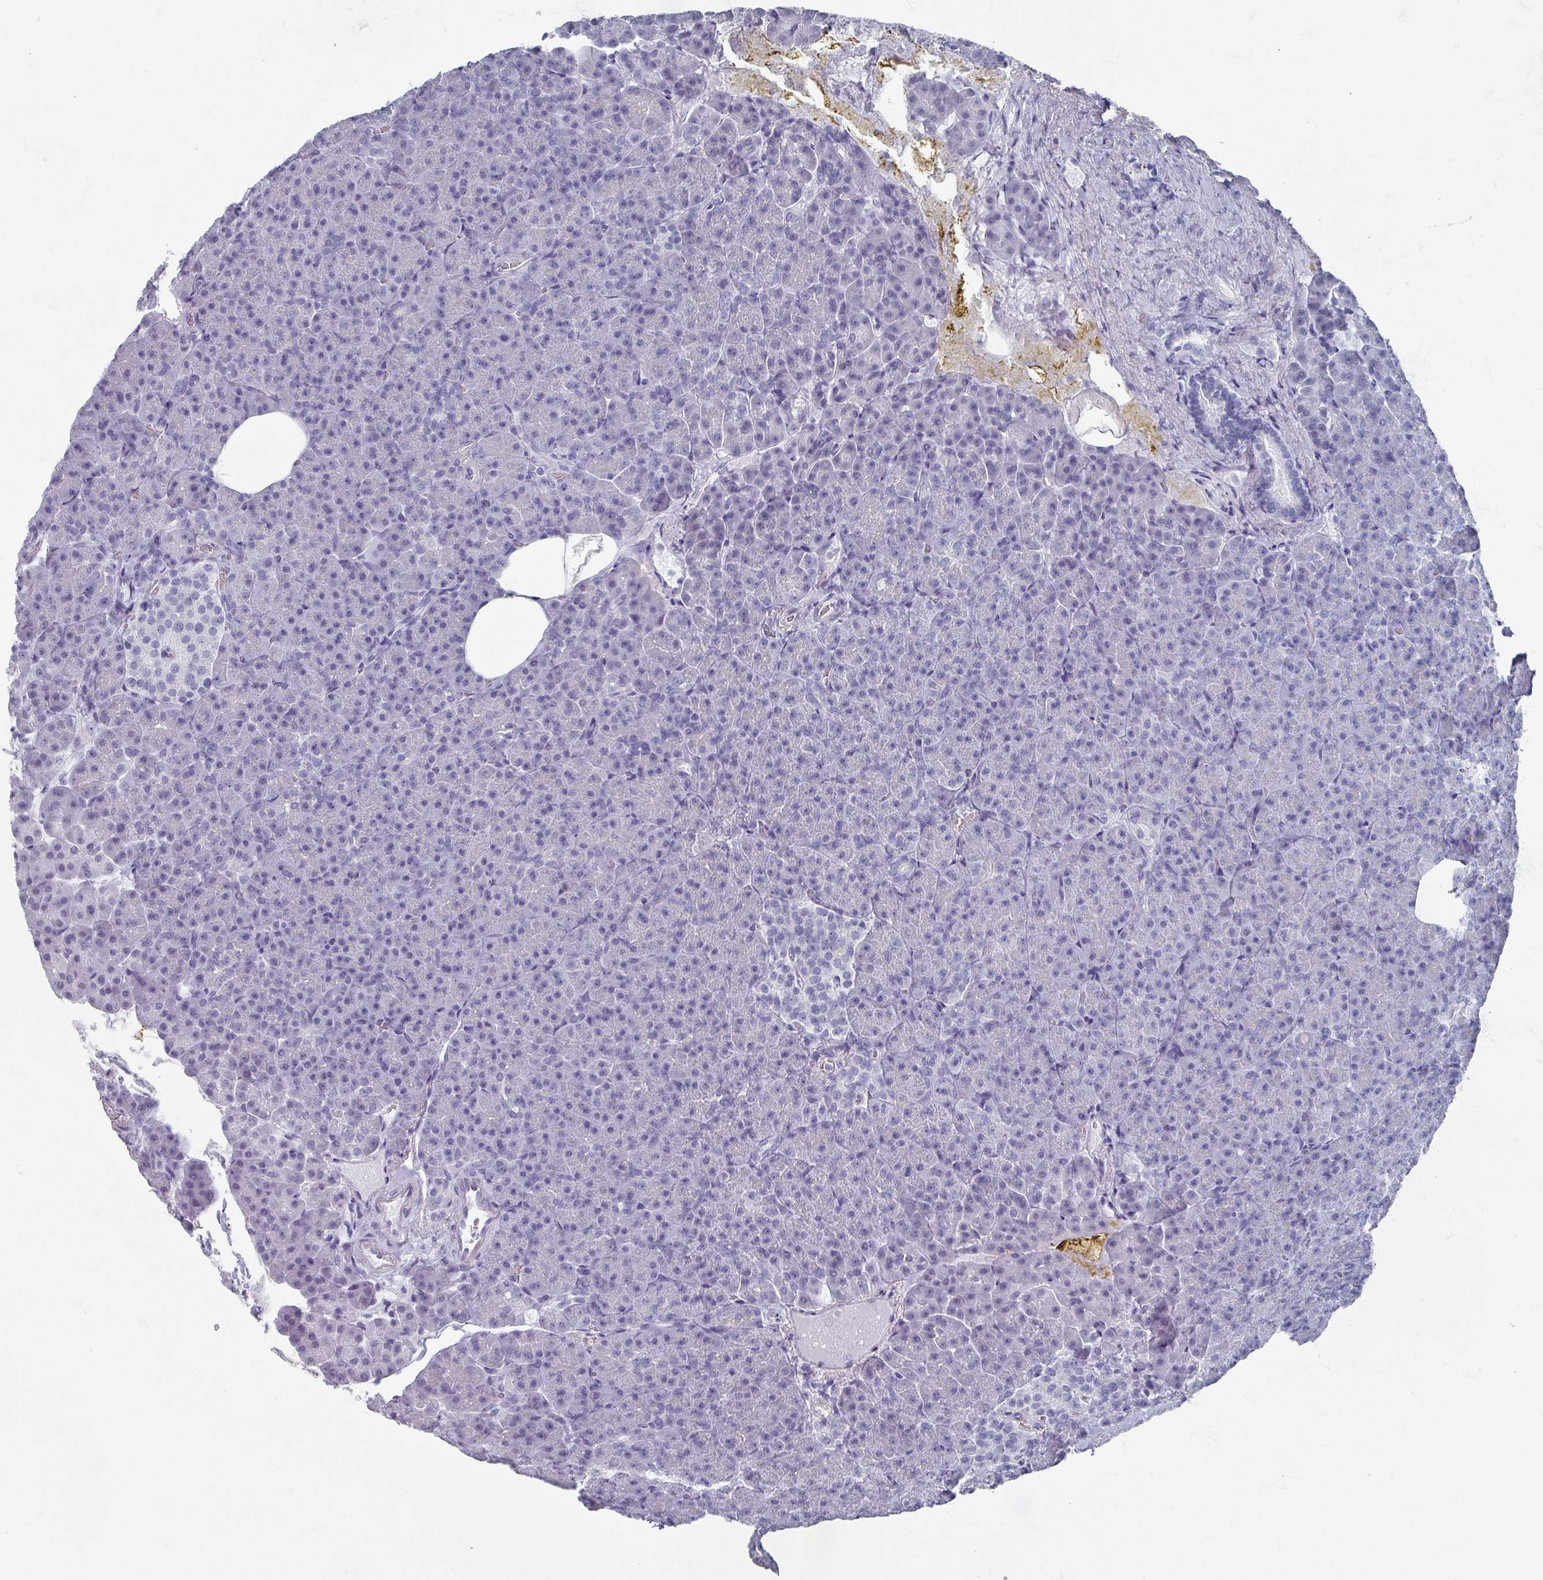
{"staining": {"intensity": "negative", "quantity": "none", "location": "none"}, "tissue": "pancreas", "cell_type": "Exocrine glandular cells", "image_type": "normal", "snomed": [{"axis": "morphology", "description": "Normal tissue, NOS"}, {"axis": "topography", "description": "Pancreas"}], "caption": "Protein analysis of normal pancreas demonstrates no significant staining in exocrine glandular cells. The staining is performed using DAB brown chromogen with nuclei counter-stained in using hematoxylin.", "gene": "OMG", "patient": {"sex": "female", "age": 74}}